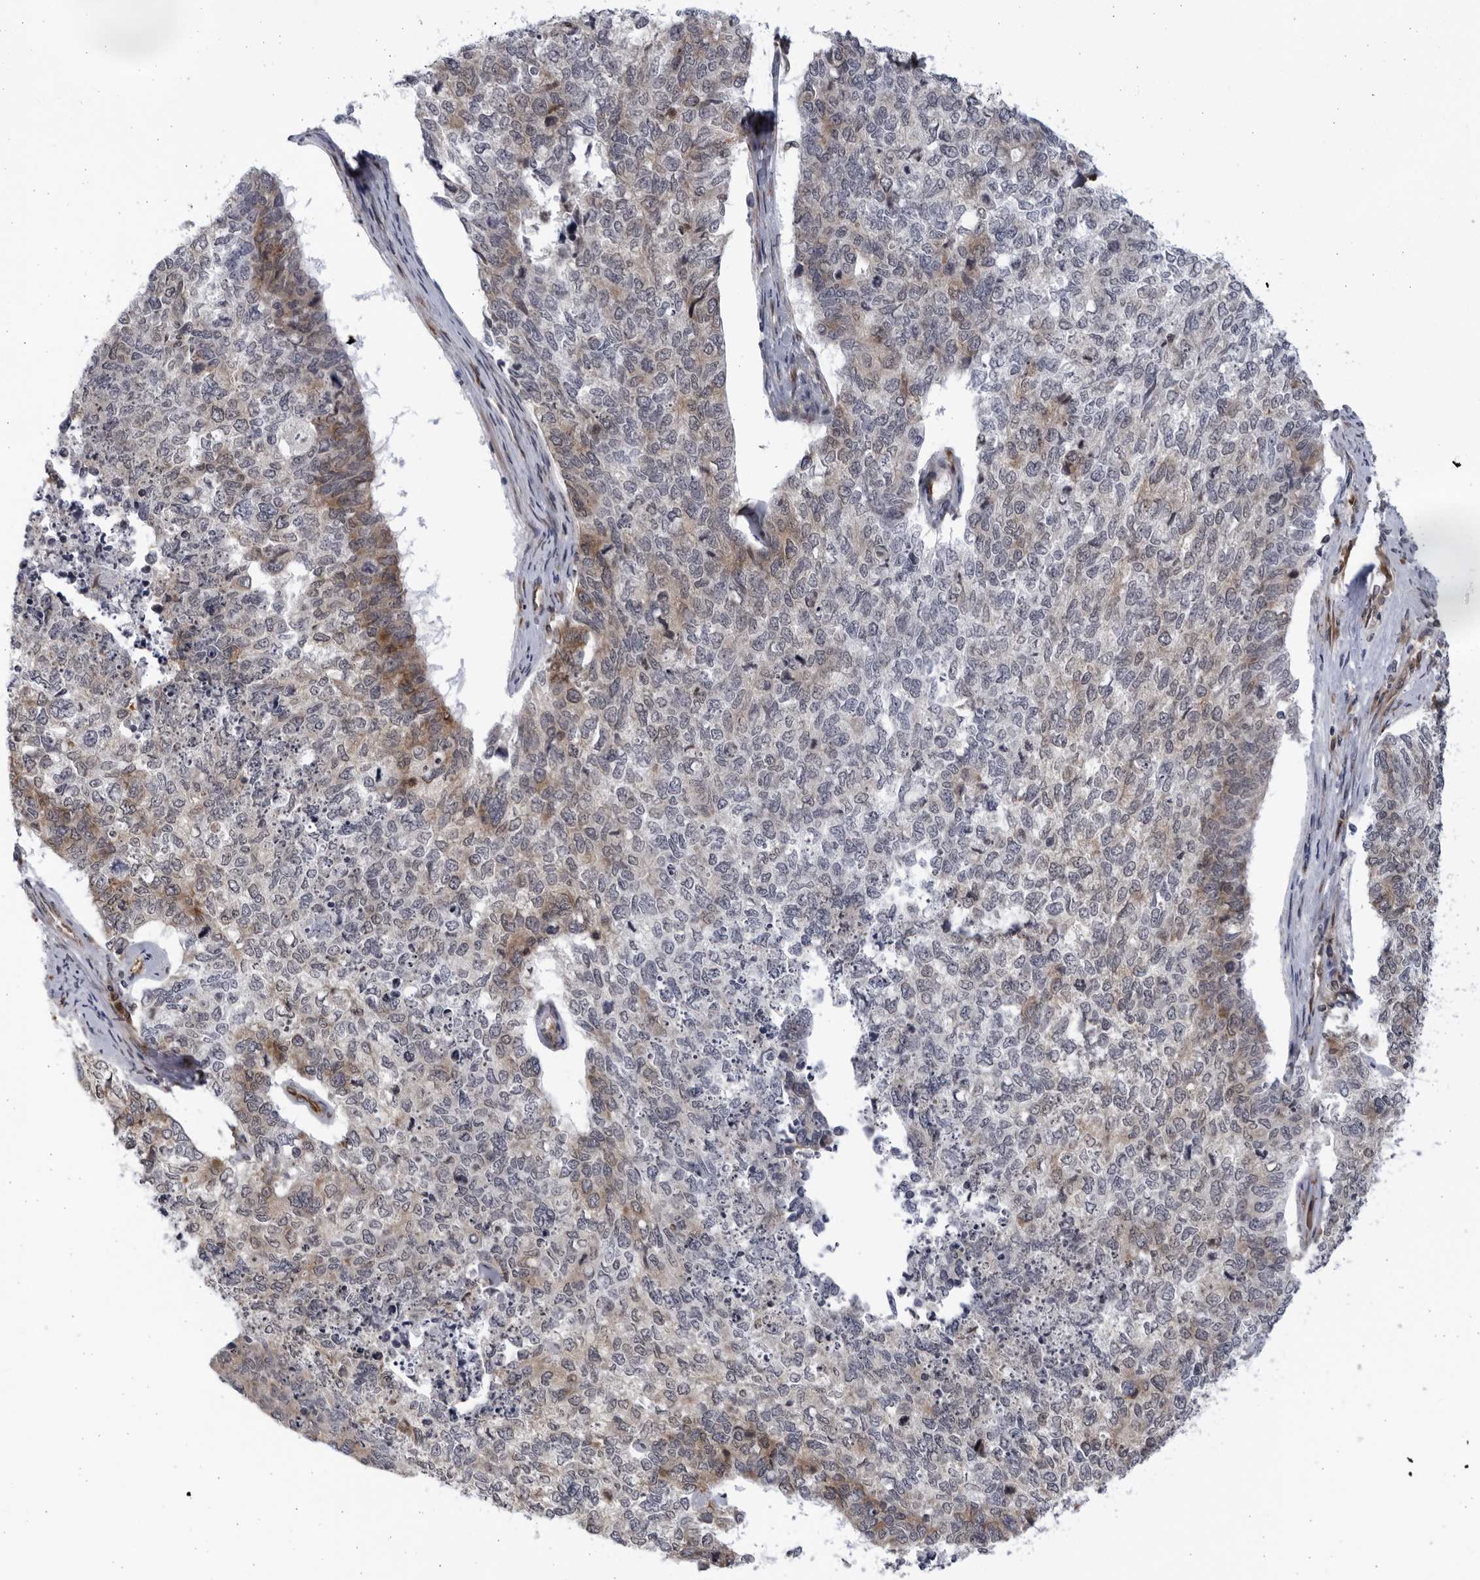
{"staining": {"intensity": "weak", "quantity": "<25%", "location": "cytoplasmic/membranous"}, "tissue": "cervical cancer", "cell_type": "Tumor cells", "image_type": "cancer", "snomed": [{"axis": "morphology", "description": "Squamous cell carcinoma, NOS"}, {"axis": "topography", "description": "Cervix"}], "caption": "Squamous cell carcinoma (cervical) was stained to show a protein in brown. There is no significant expression in tumor cells.", "gene": "BMP2K", "patient": {"sex": "female", "age": 63}}